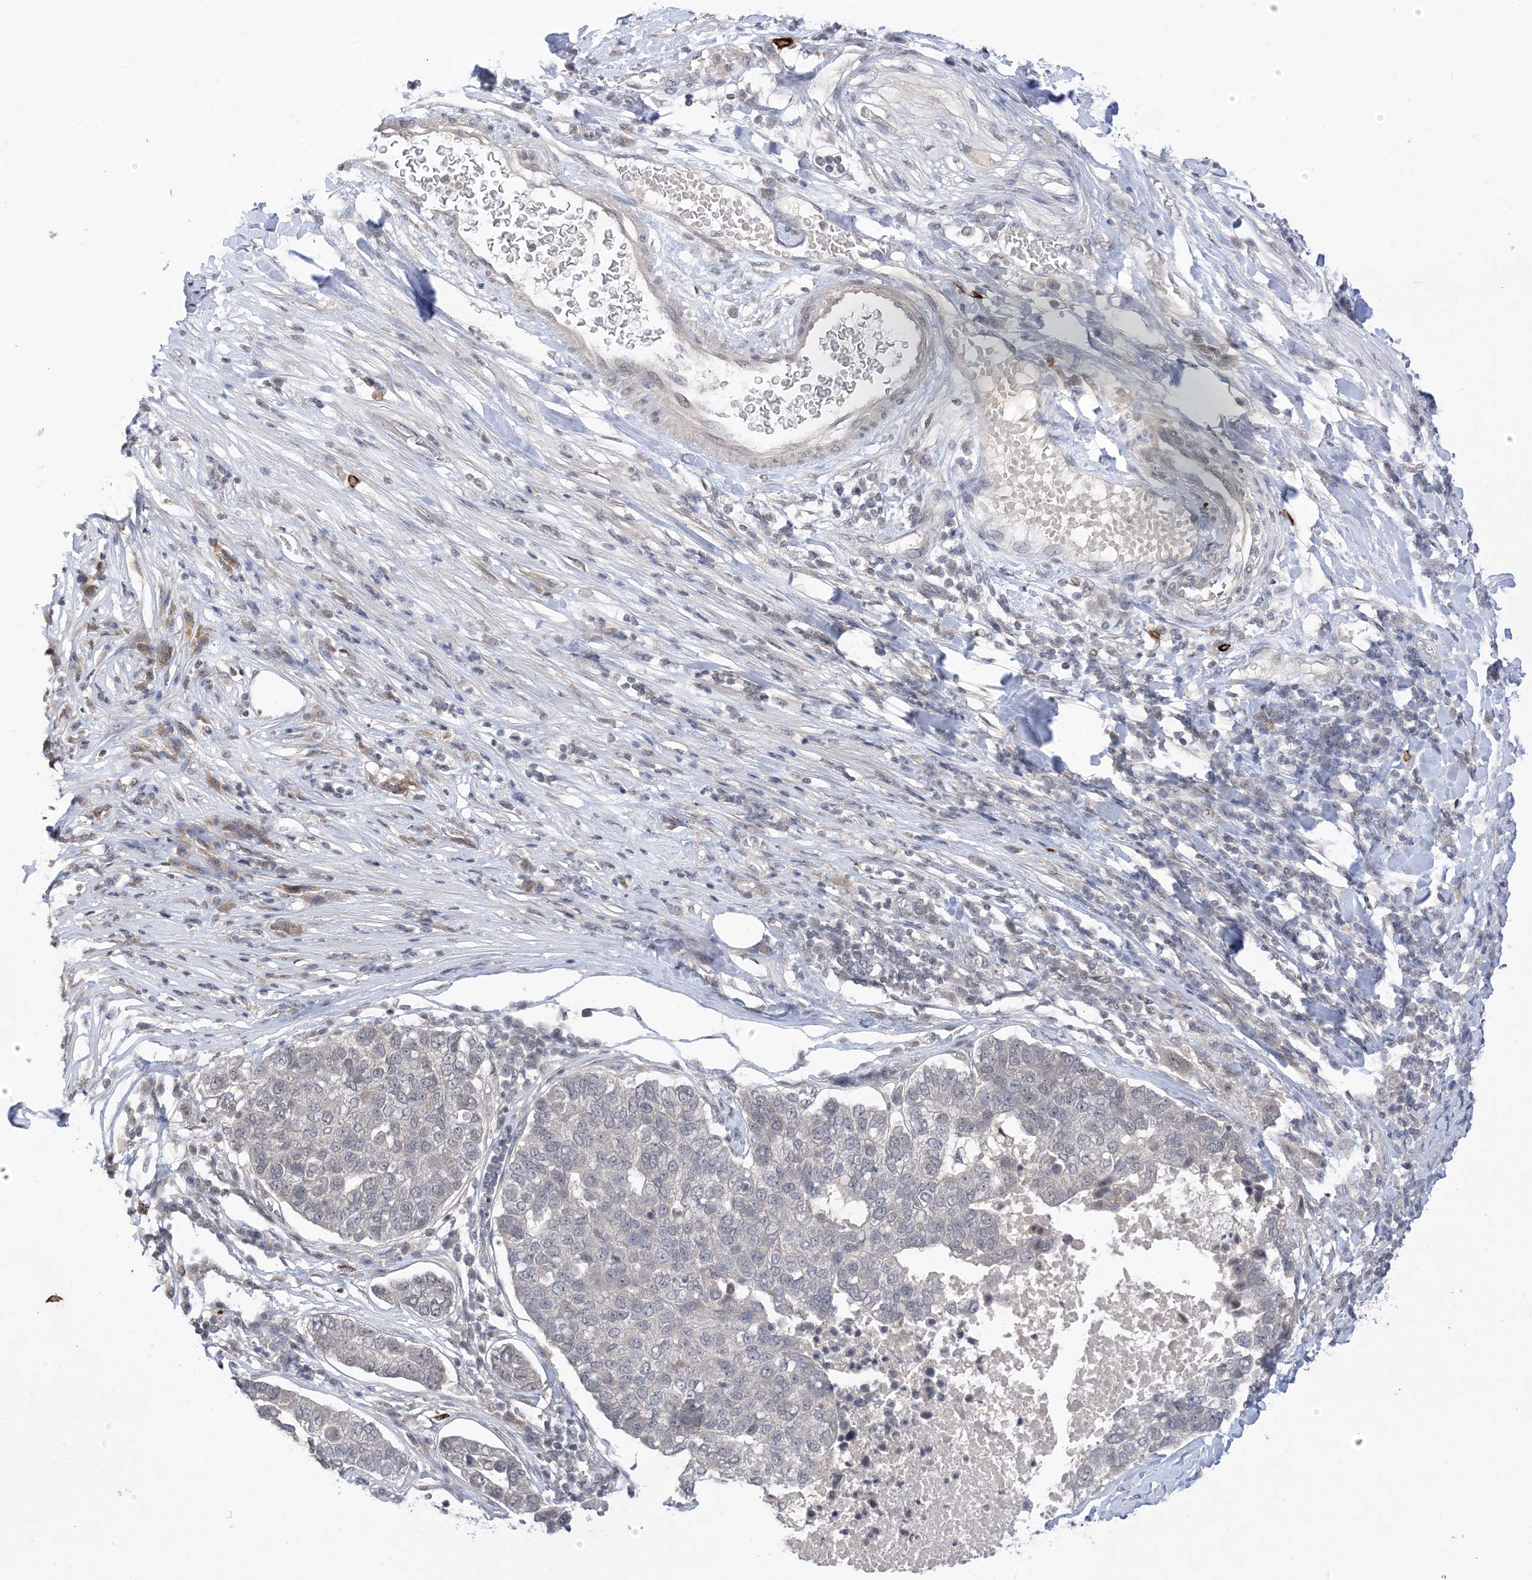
{"staining": {"intensity": "negative", "quantity": "none", "location": "none"}, "tissue": "pancreatic cancer", "cell_type": "Tumor cells", "image_type": "cancer", "snomed": [{"axis": "morphology", "description": "Adenocarcinoma, NOS"}, {"axis": "topography", "description": "Pancreas"}], "caption": "A high-resolution histopathology image shows immunohistochemistry (IHC) staining of pancreatic adenocarcinoma, which displays no significant positivity in tumor cells.", "gene": "RANBP9", "patient": {"sex": "female", "age": 61}}